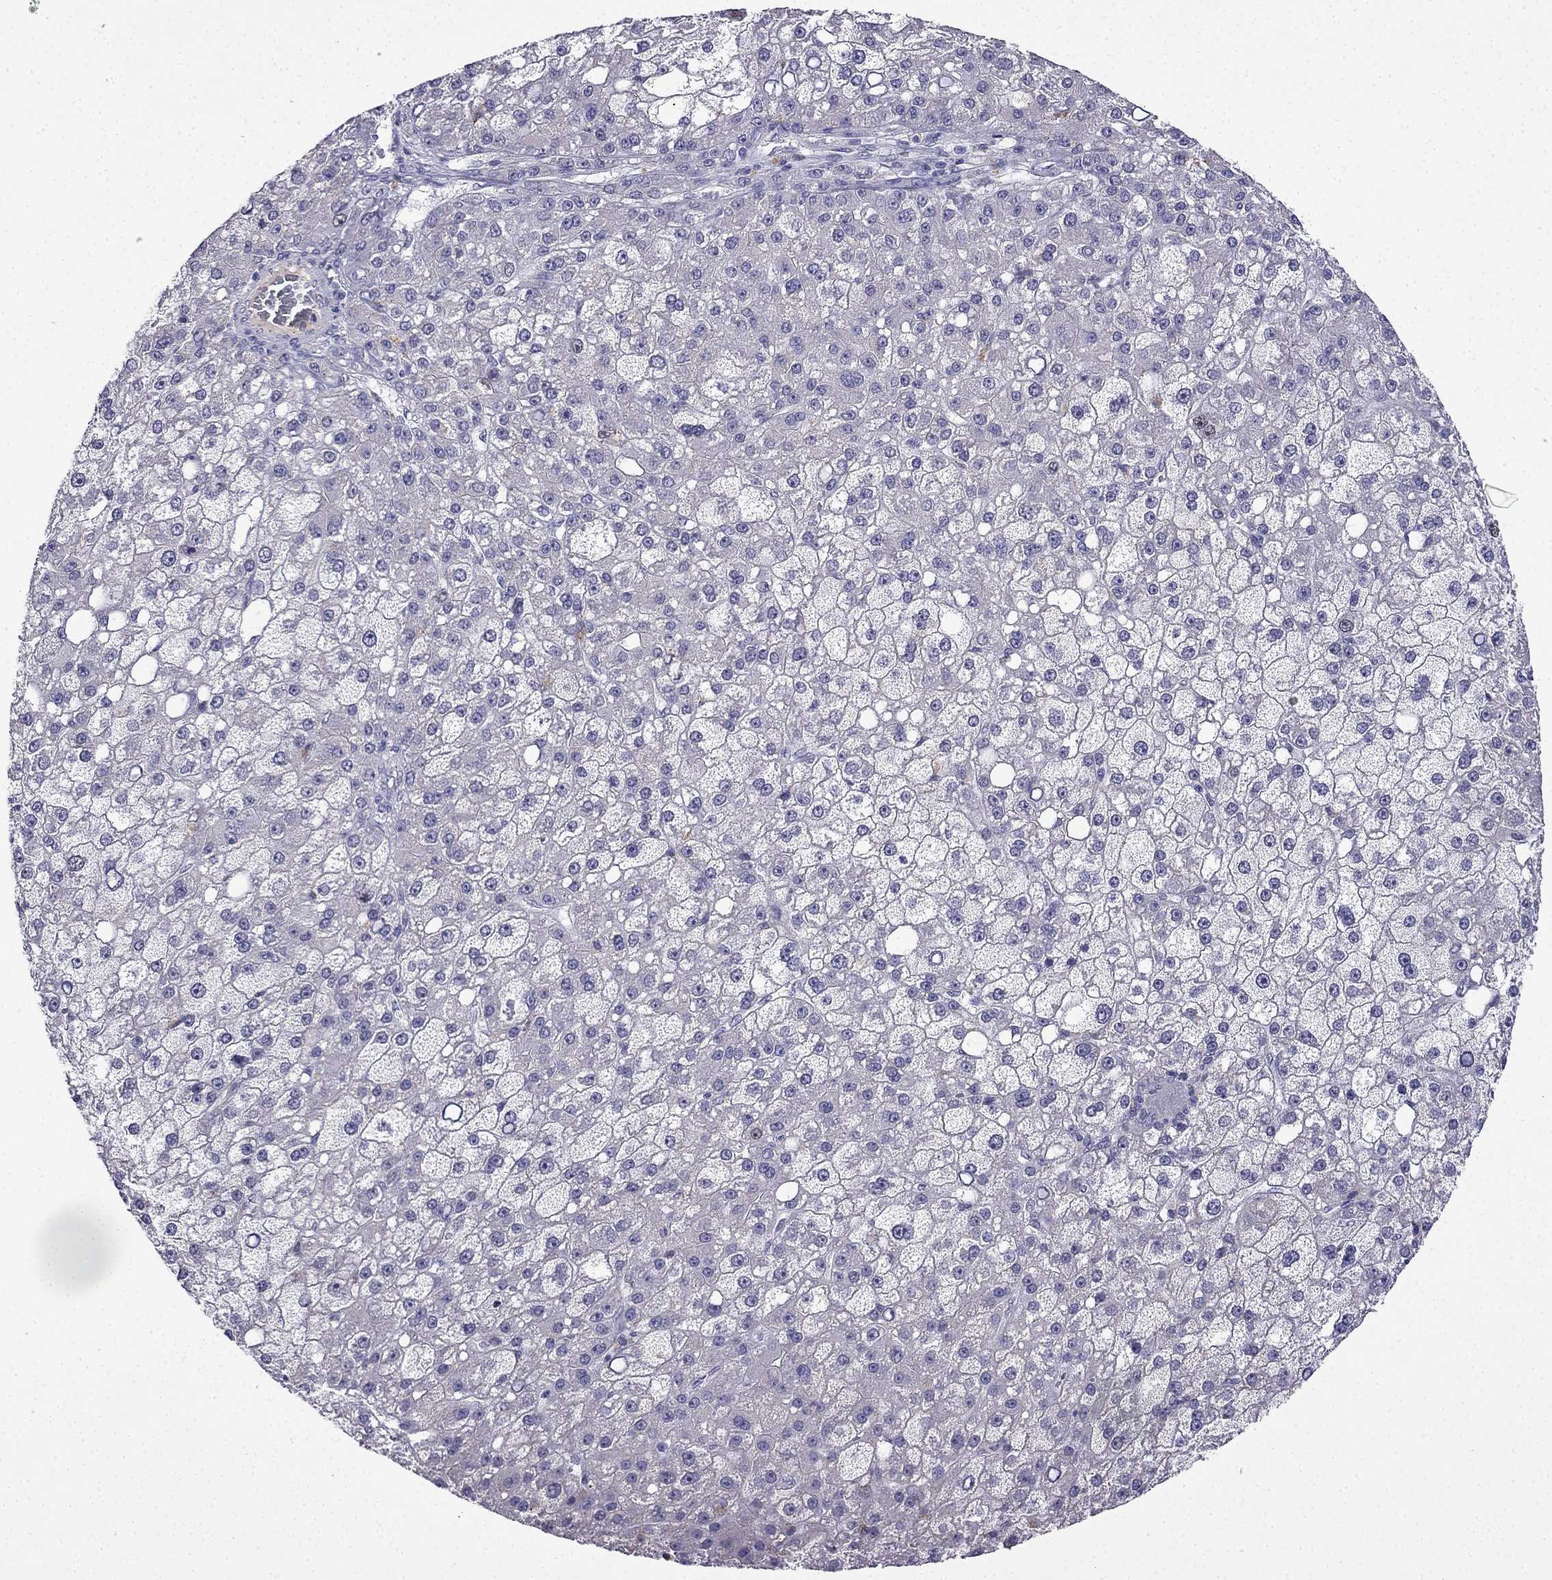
{"staining": {"intensity": "negative", "quantity": "none", "location": "none"}, "tissue": "liver cancer", "cell_type": "Tumor cells", "image_type": "cancer", "snomed": [{"axis": "morphology", "description": "Carcinoma, Hepatocellular, NOS"}, {"axis": "topography", "description": "Liver"}], "caption": "An immunohistochemistry (IHC) image of liver hepatocellular carcinoma is shown. There is no staining in tumor cells of liver hepatocellular carcinoma.", "gene": "UHRF1", "patient": {"sex": "male", "age": 67}}